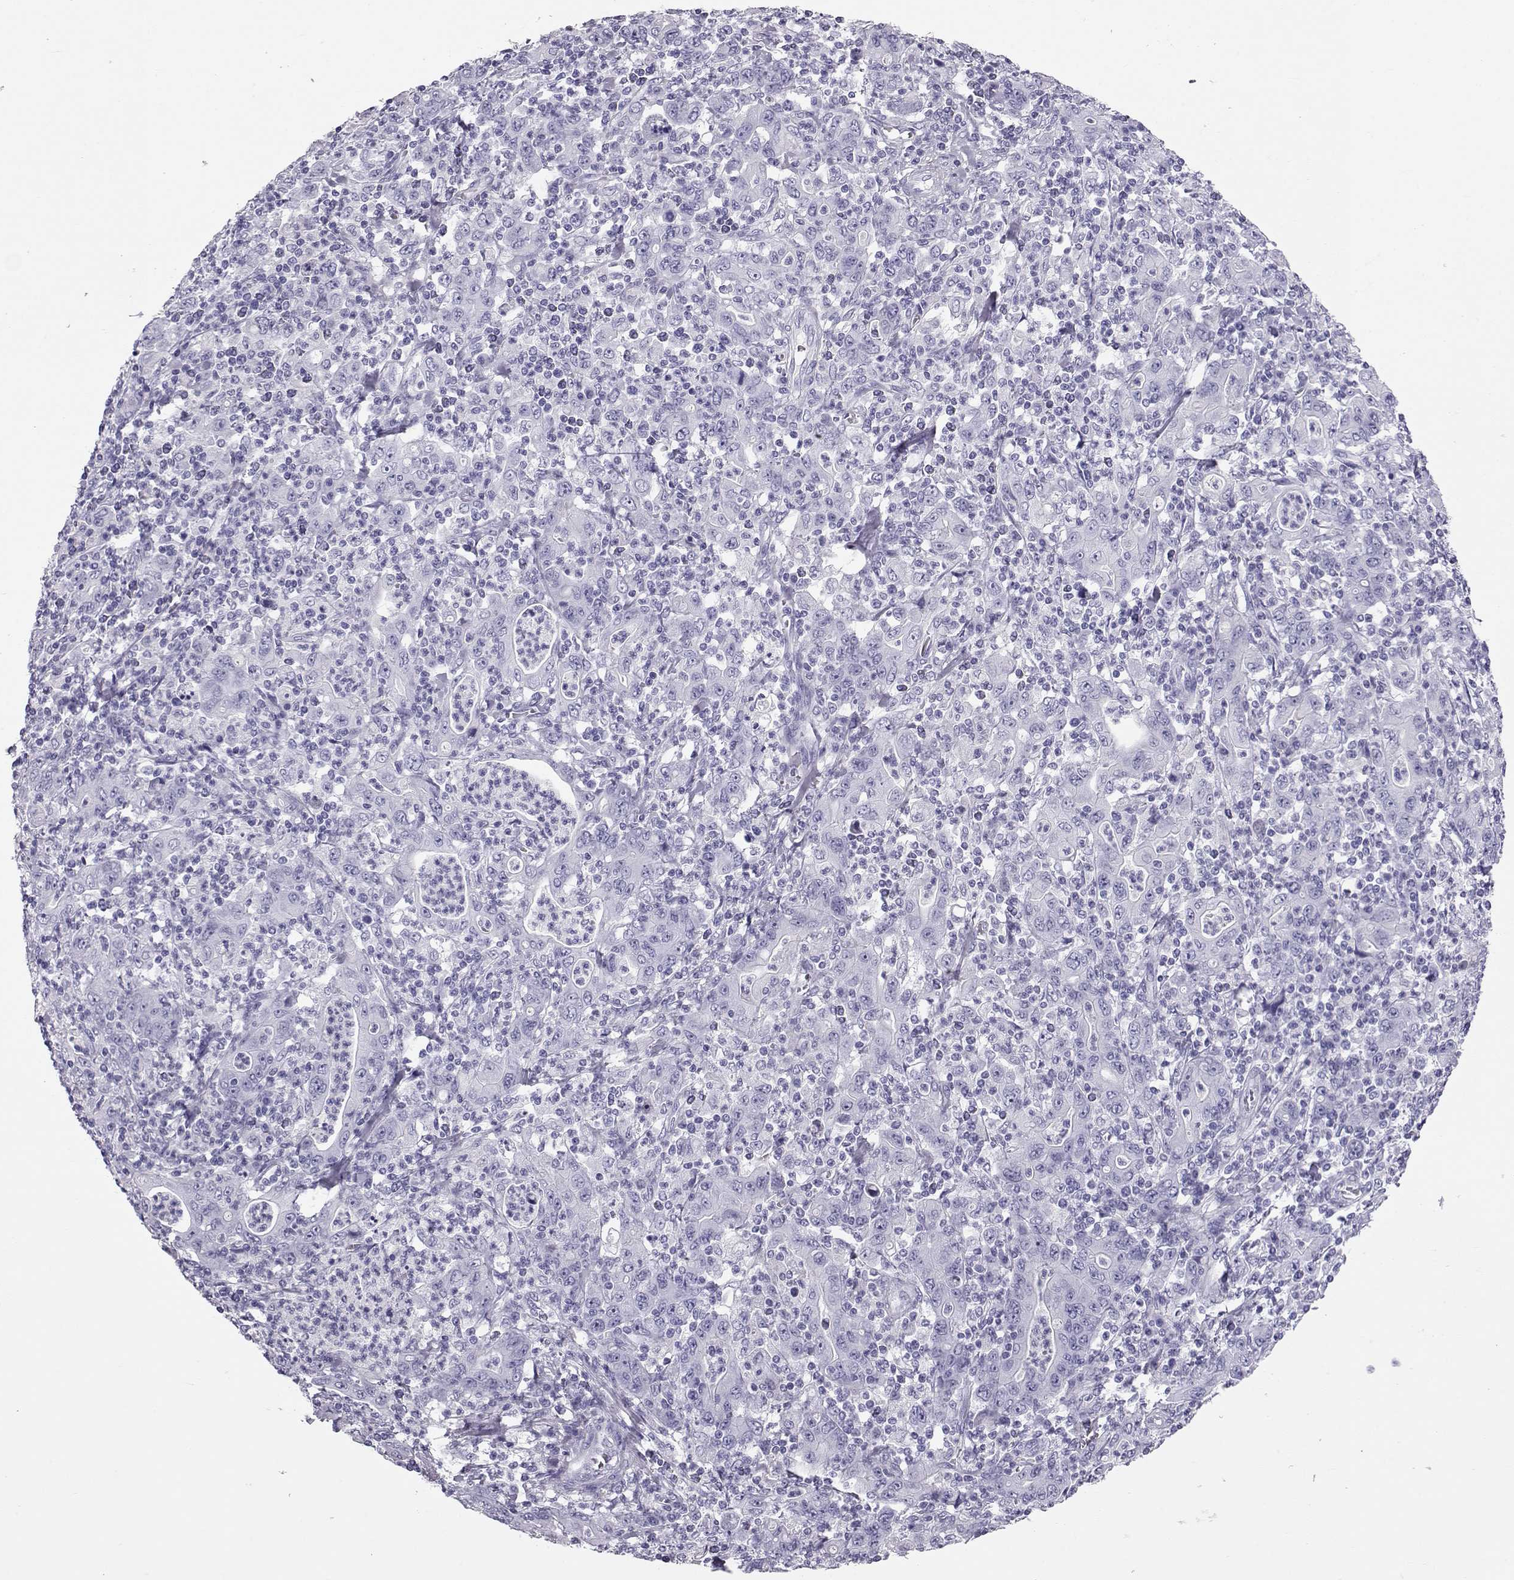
{"staining": {"intensity": "negative", "quantity": "none", "location": "none"}, "tissue": "stomach cancer", "cell_type": "Tumor cells", "image_type": "cancer", "snomed": [{"axis": "morphology", "description": "Adenocarcinoma, NOS"}, {"axis": "topography", "description": "Stomach, upper"}], "caption": "Photomicrograph shows no protein expression in tumor cells of adenocarcinoma (stomach) tissue.", "gene": "RD3", "patient": {"sex": "male", "age": 69}}